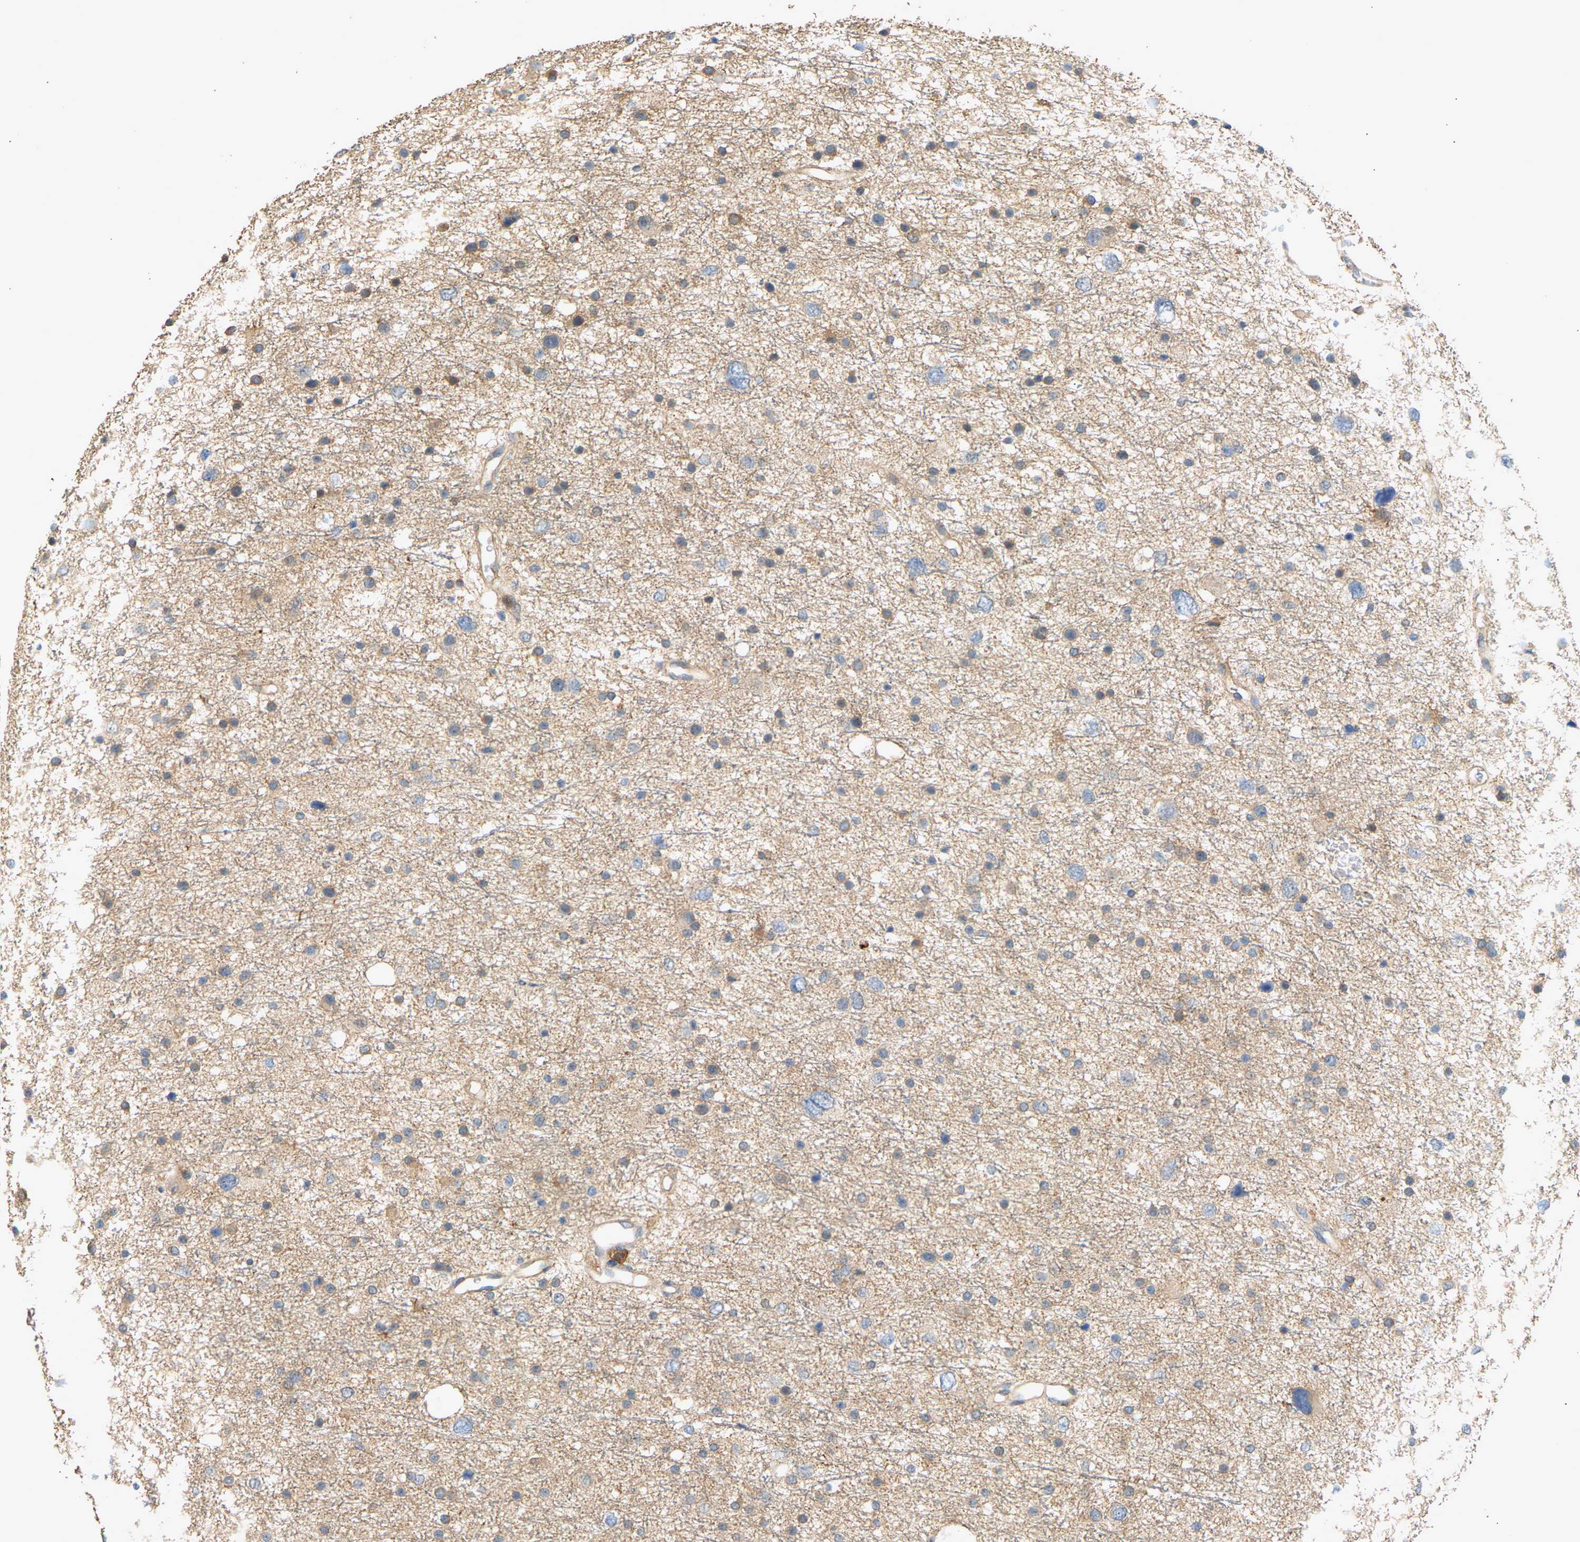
{"staining": {"intensity": "weak", "quantity": "<25%", "location": "cytoplasmic/membranous"}, "tissue": "glioma", "cell_type": "Tumor cells", "image_type": "cancer", "snomed": [{"axis": "morphology", "description": "Glioma, malignant, Low grade"}, {"axis": "topography", "description": "Brain"}], "caption": "The image displays no staining of tumor cells in malignant low-grade glioma.", "gene": "RGL1", "patient": {"sex": "female", "age": 37}}